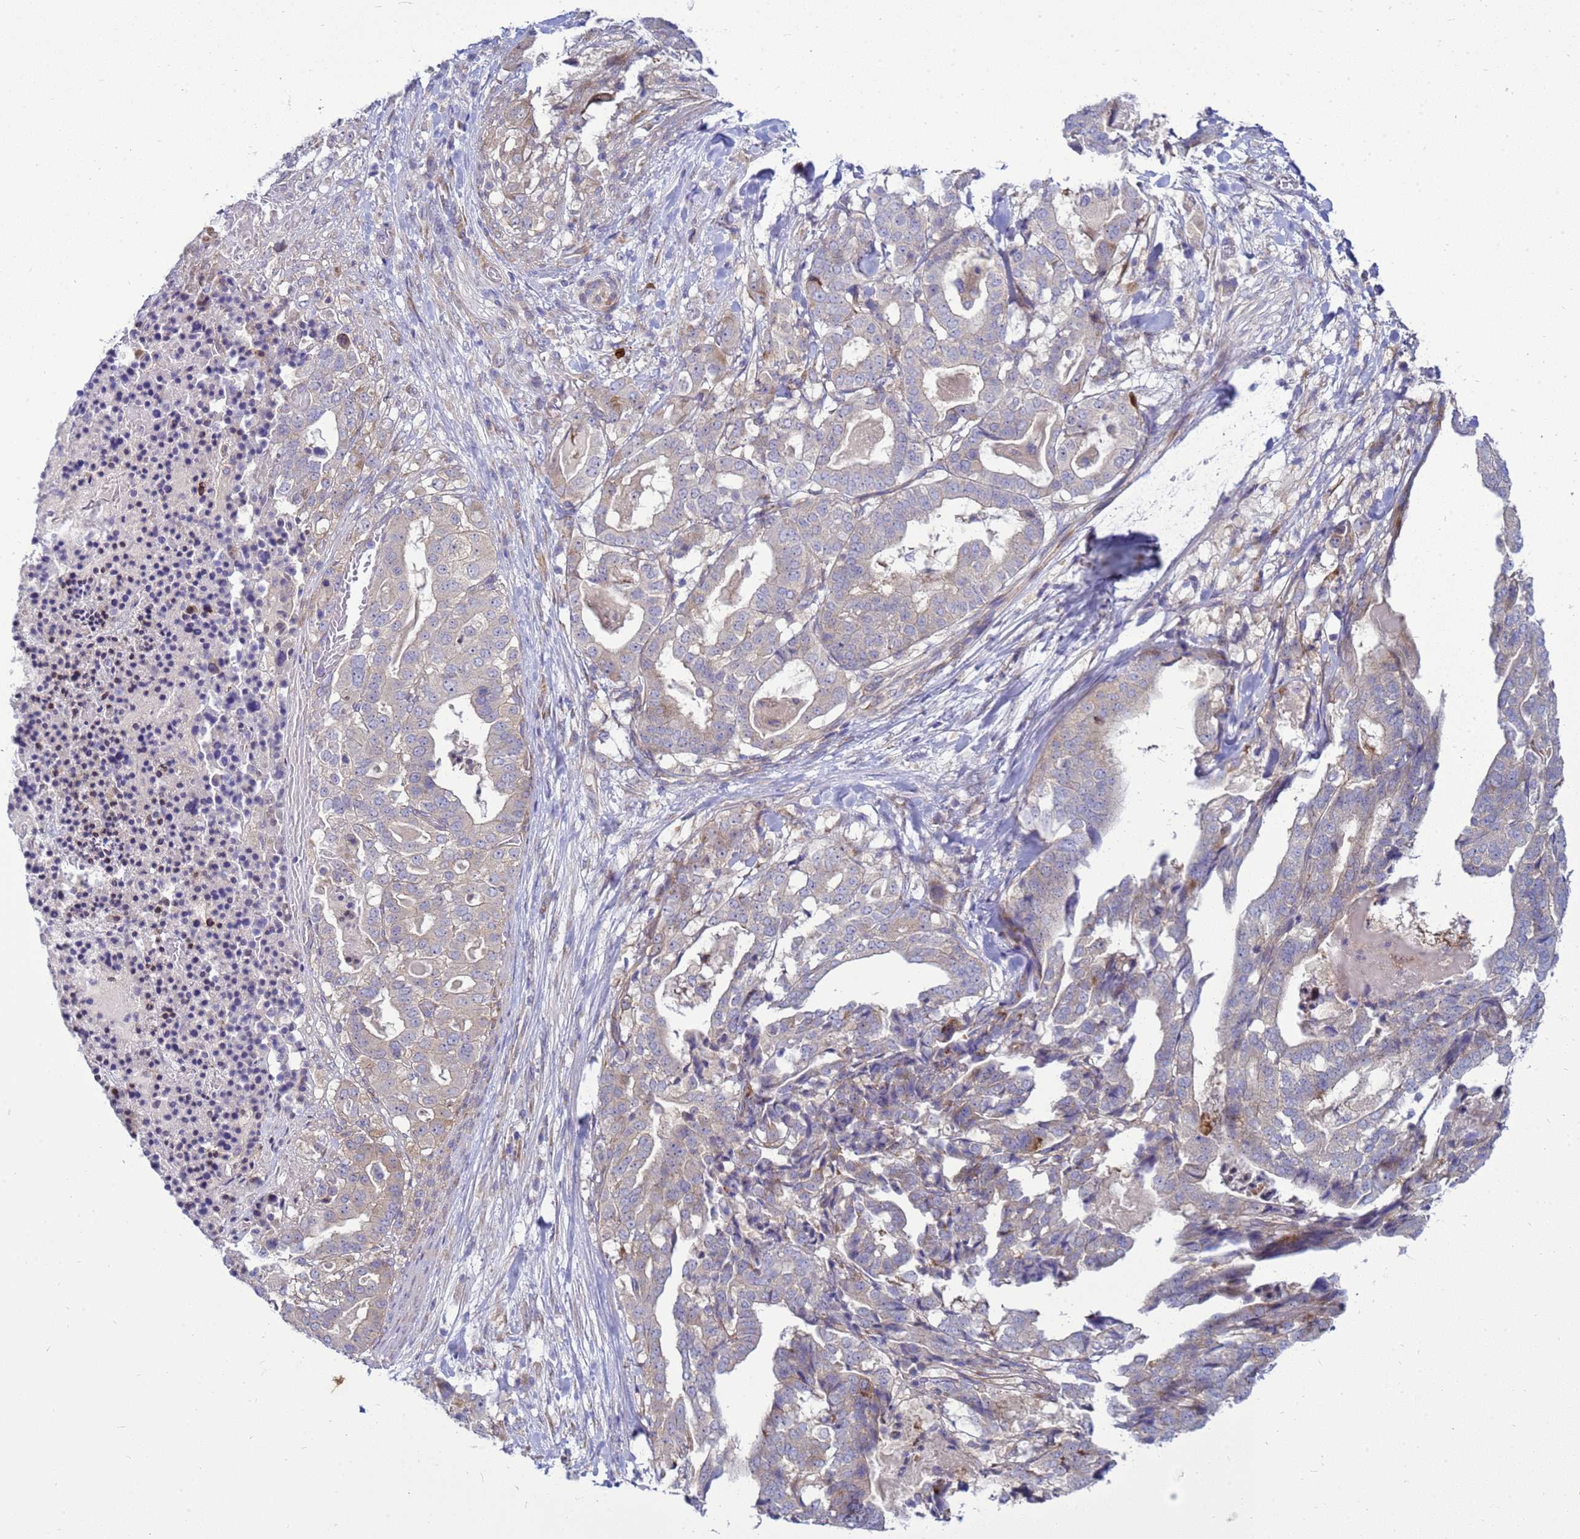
{"staining": {"intensity": "negative", "quantity": "none", "location": "none"}, "tissue": "stomach cancer", "cell_type": "Tumor cells", "image_type": "cancer", "snomed": [{"axis": "morphology", "description": "Adenocarcinoma, NOS"}, {"axis": "topography", "description": "Stomach"}], "caption": "High magnification brightfield microscopy of adenocarcinoma (stomach) stained with DAB (3,3'-diaminobenzidine) (brown) and counterstained with hematoxylin (blue): tumor cells show no significant staining.", "gene": "MON1B", "patient": {"sex": "male", "age": 48}}